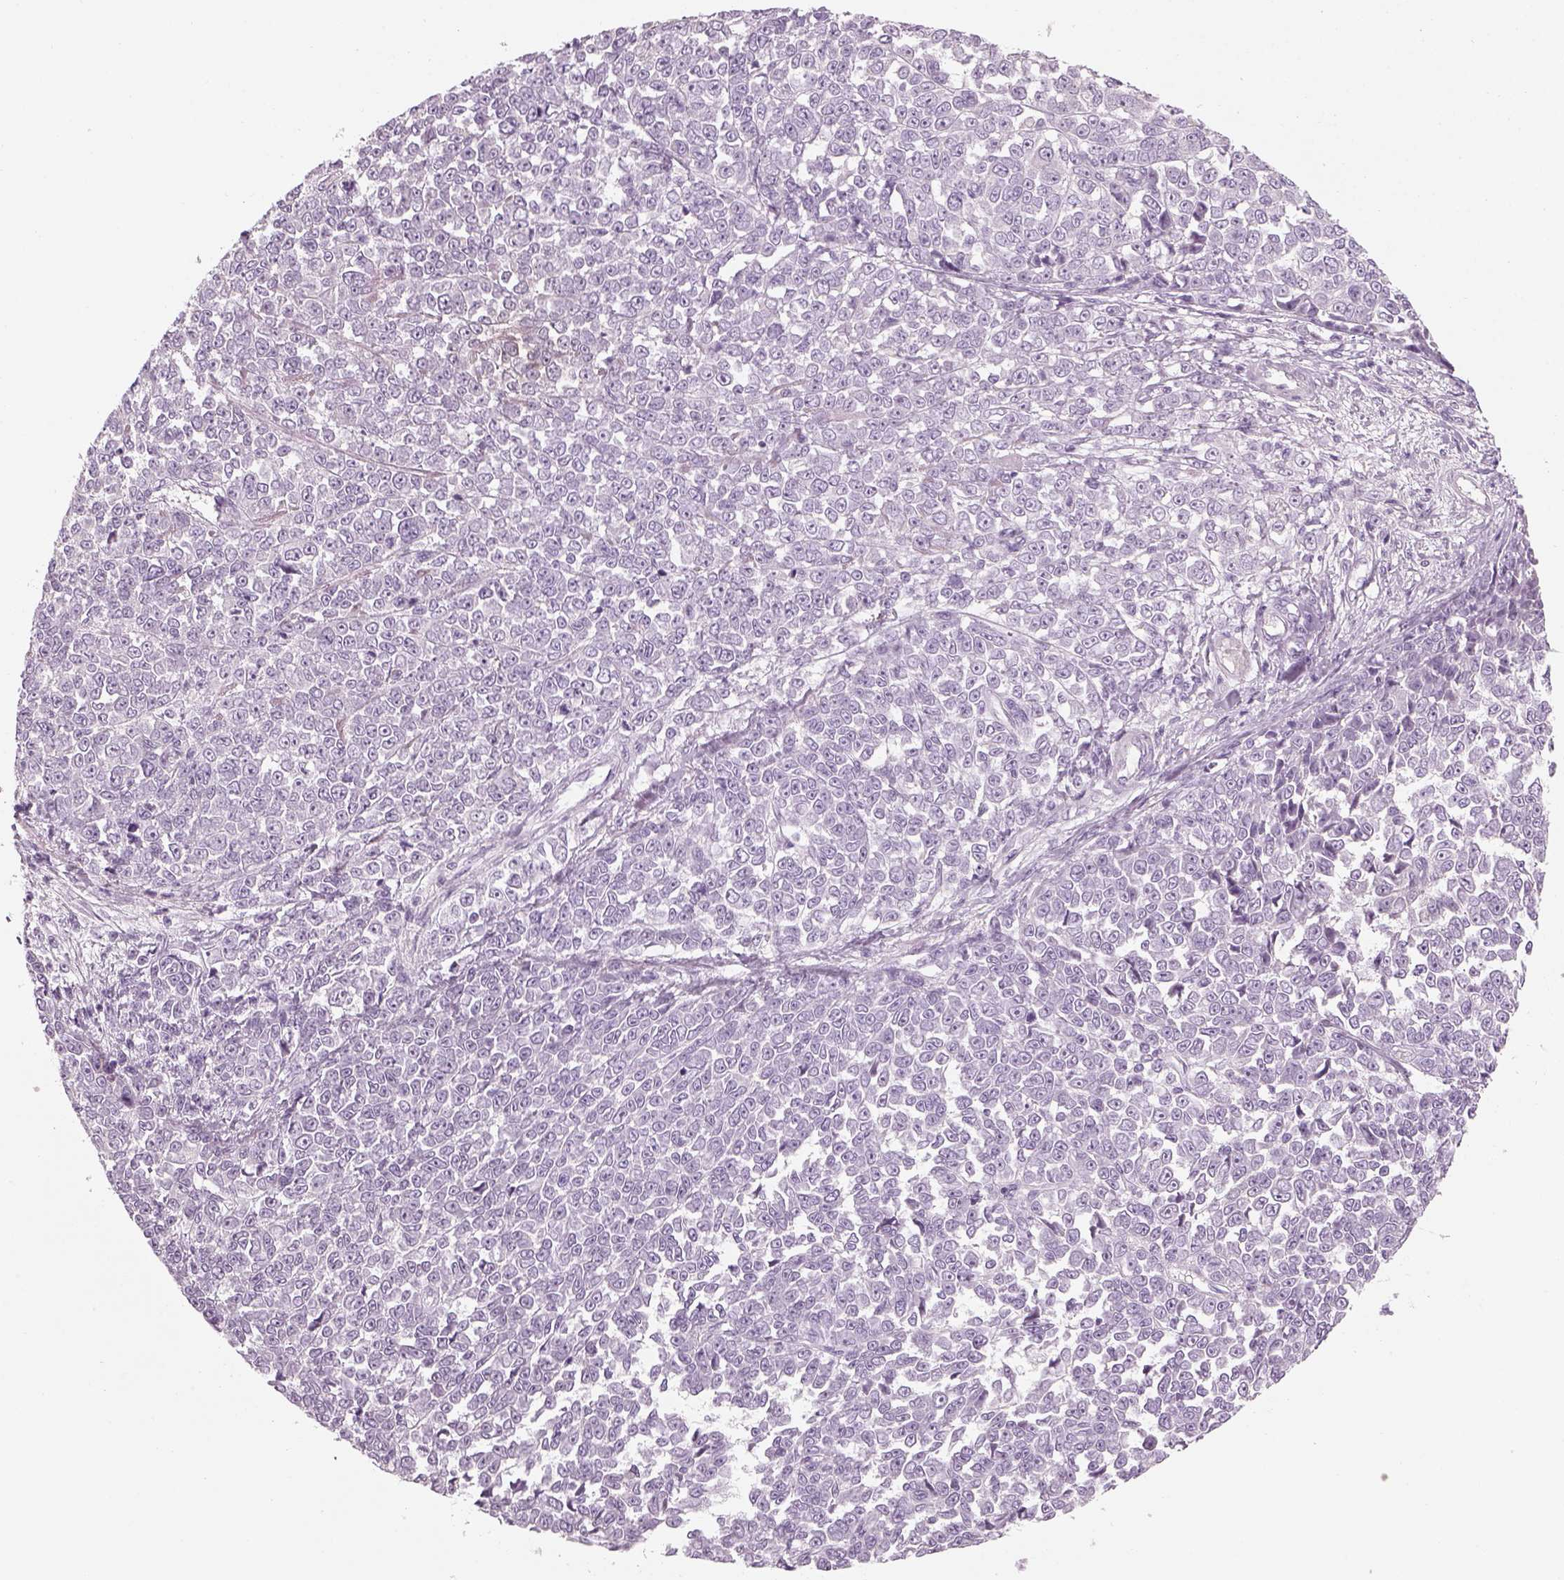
{"staining": {"intensity": "negative", "quantity": "none", "location": "none"}, "tissue": "melanoma", "cell_type": "Tumor cells", "image_type": "cancer", "snomed": [{"axis": "morphology", "description": "Malignant melanoma, NOS"}, {"axis": "topography", "description": "Skin"}], "caption": "Histopathology image shows no significant protein positivity in tumor cells of malignant melanoma.", "gene": "PABPC1L2B", "patient": {"sex": "female", "age": 95}}